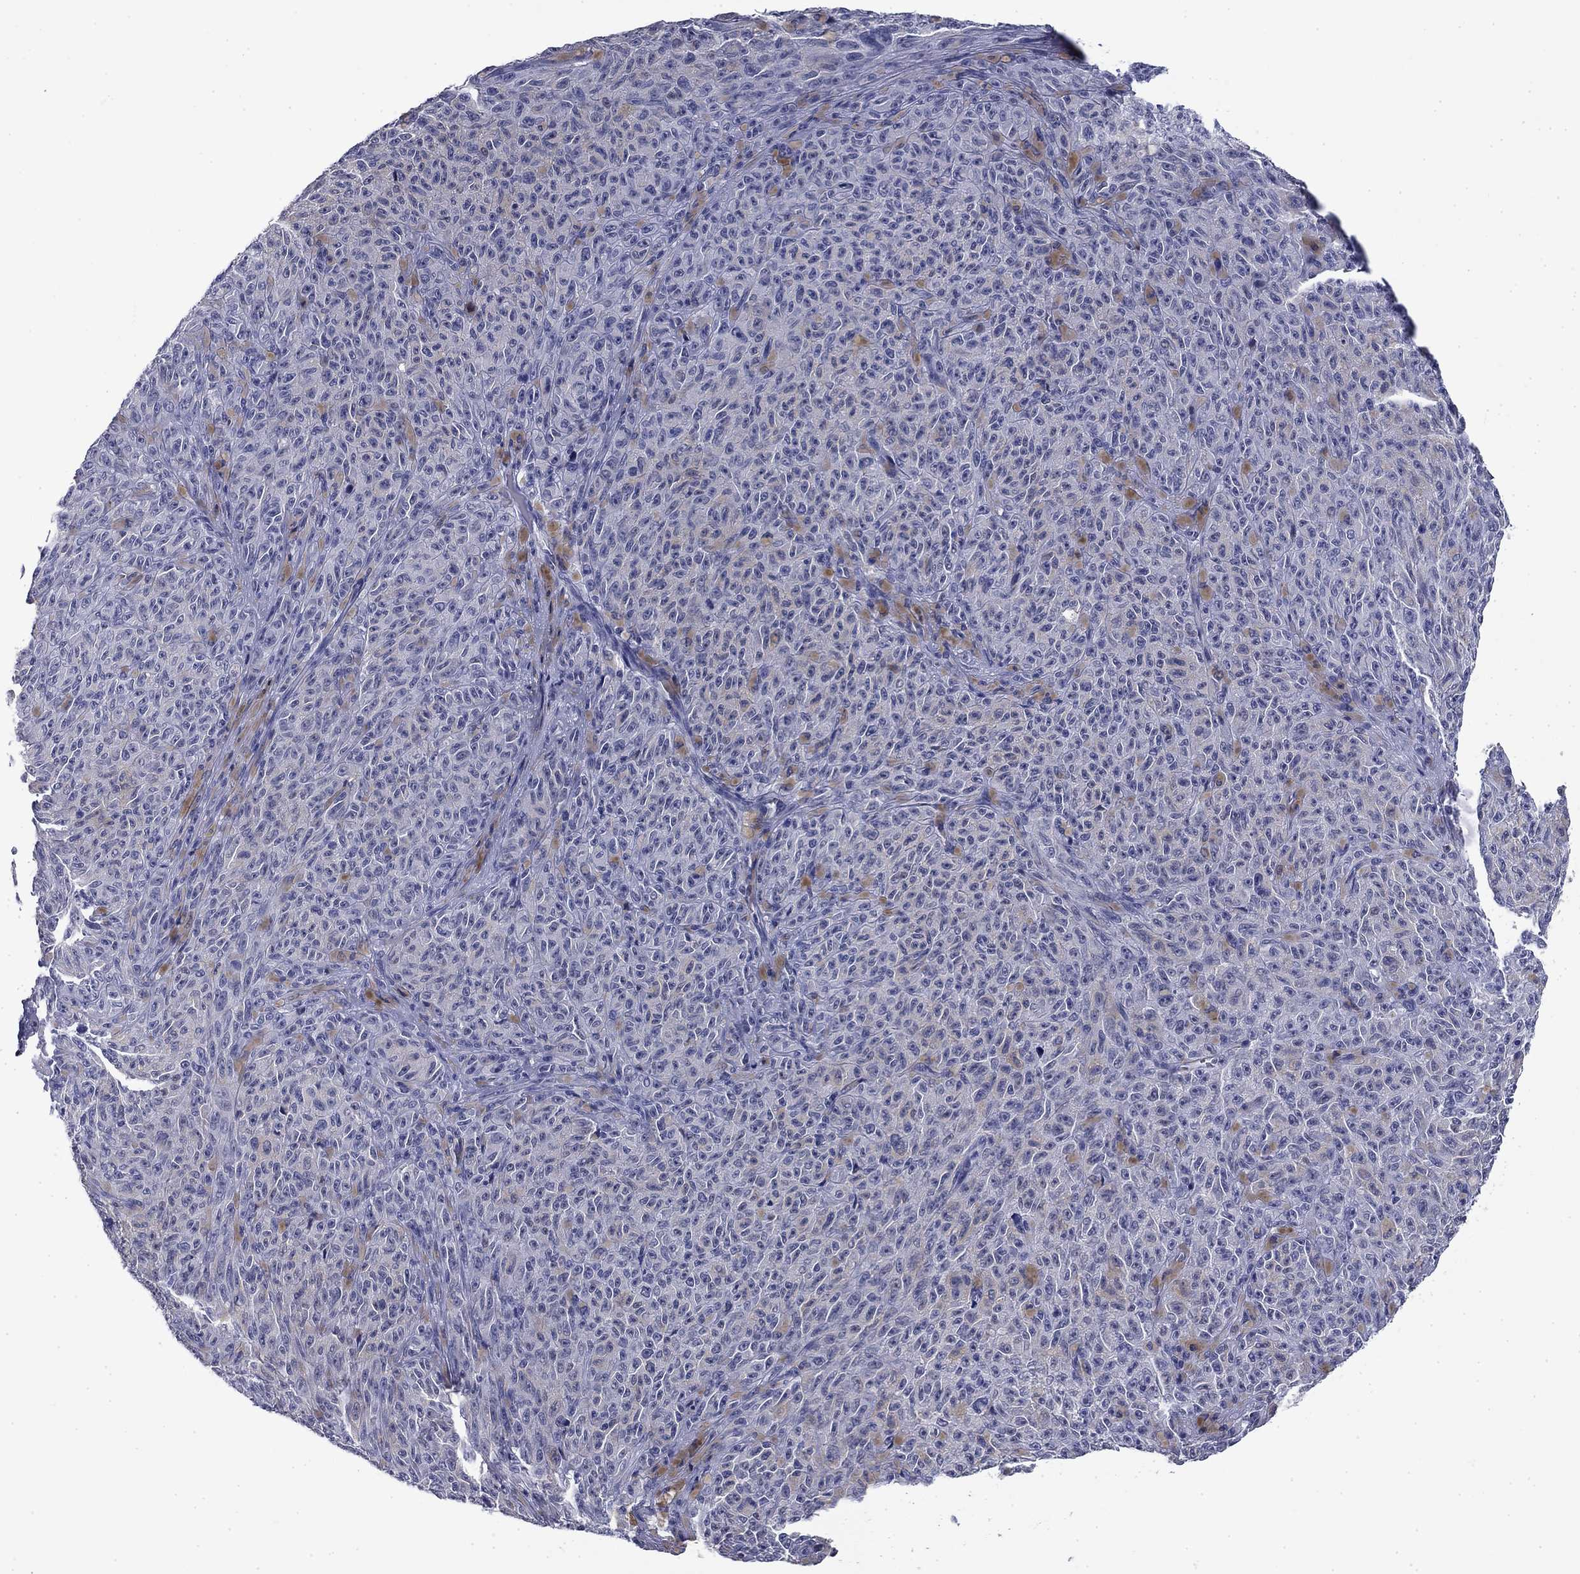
{"staining": {"intensity": "negative", "quantity": "none", "location": "none"}, "tissue": "melanoma", "cell_type": "Tumor cells", "image_type": "cancer", "snomed": [{"axis": "morphology", "description": "Malignant melanoma, NOS"}, {"axis": "topography", "description": "Skin"}], "caption": "Malignant melanoma stained for a protein using immunohistochemistry (IHC) displays no expression tumor cells.", "gene": "BCL2L14", "patient": {"sex": "female", "age": 82}}